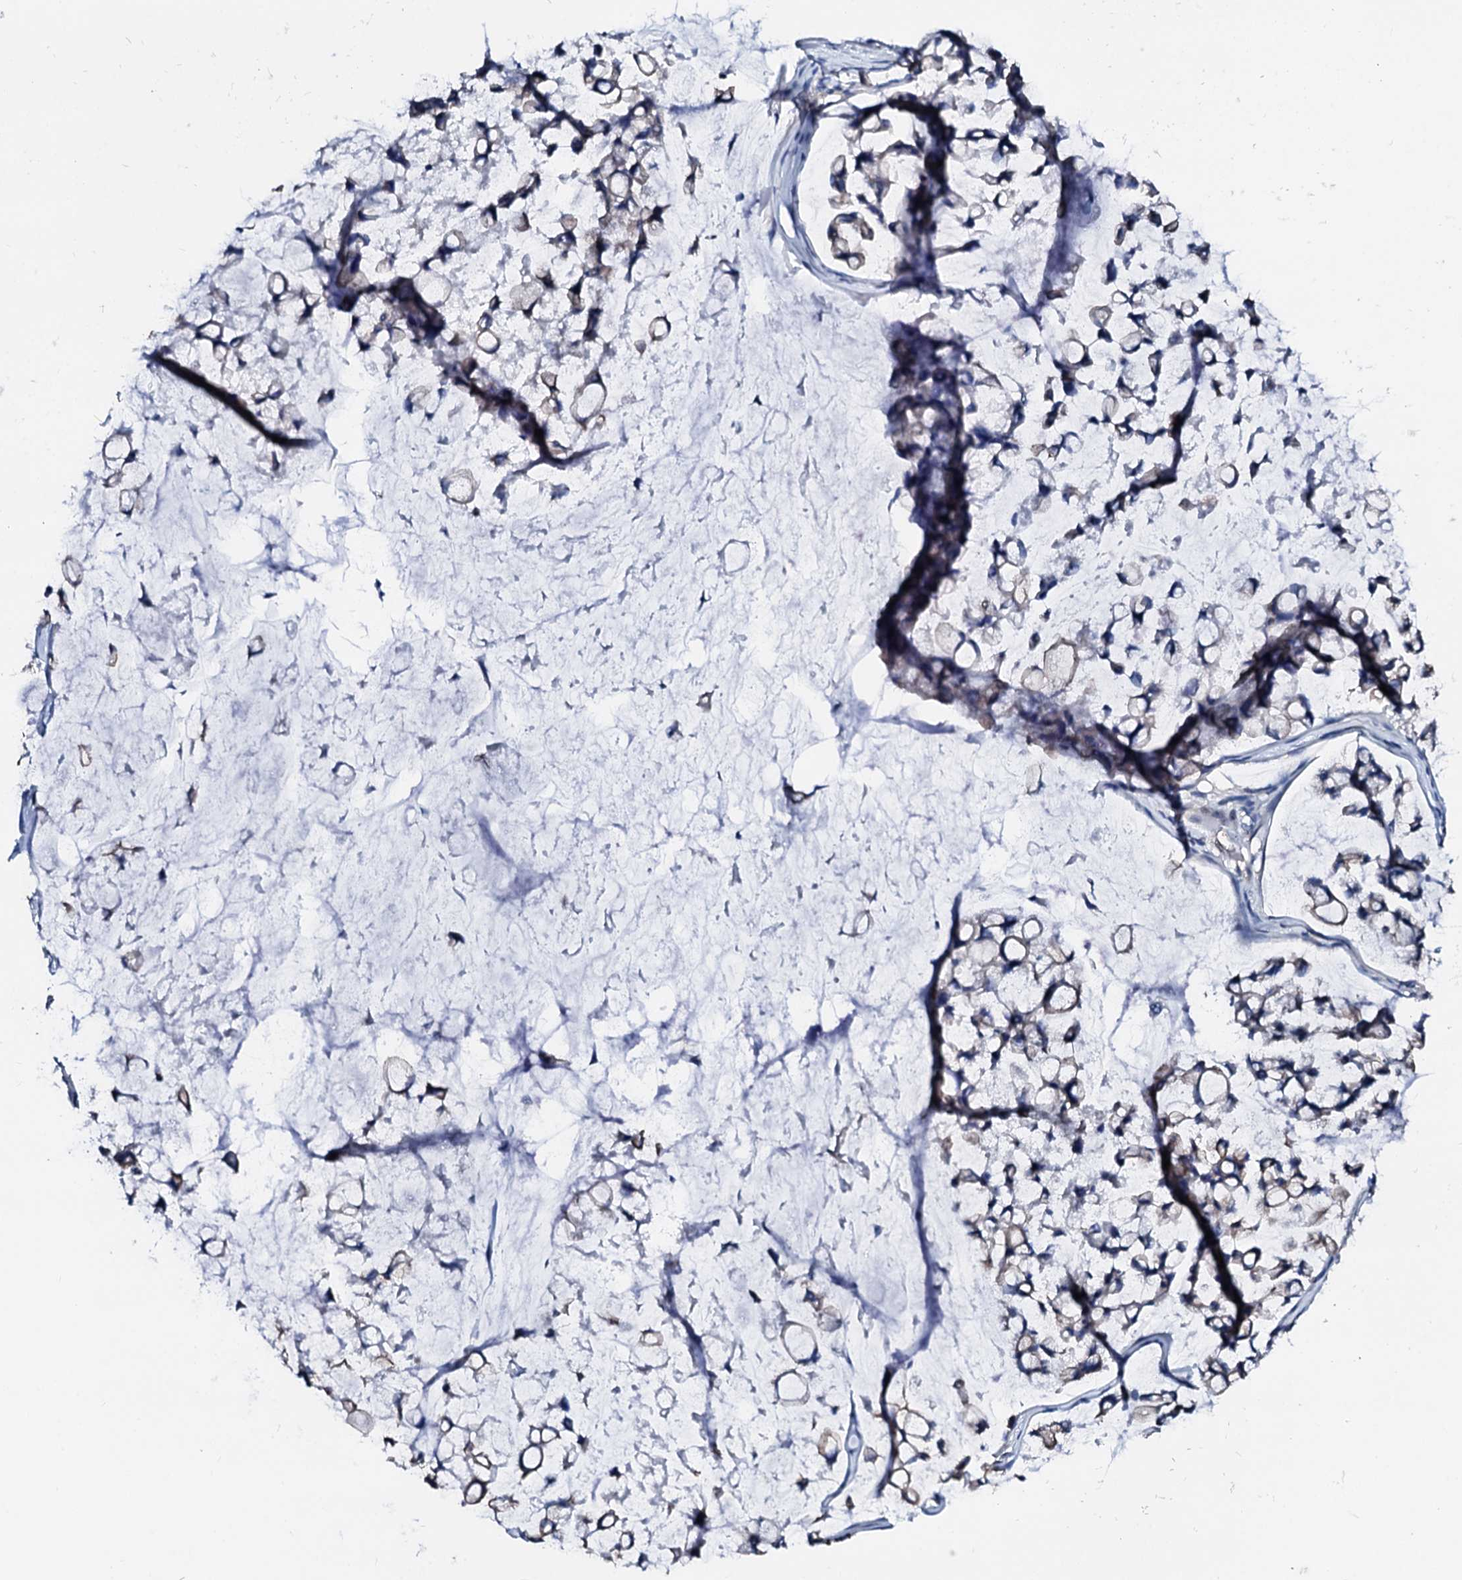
{"staining": {"intensity": "negative", "quantity": "none", "location": "none"}, "tissue": "stomach cancer", "cell_type": "Tumor cells", "image_type": "cancer", "snomed": [{"axis": "morphology", "description": "Adenocarcinoma, NOS"}, {"axis": "topography", "description": "Stomach, lower"}], "caption": "Stomach adenocarcinoma stained for a protein using immunohistochemistry (IHC) reveals no positivity tumor cells.", "gene": "CSN2", "patient": {"sex": "male", "age": 67}}